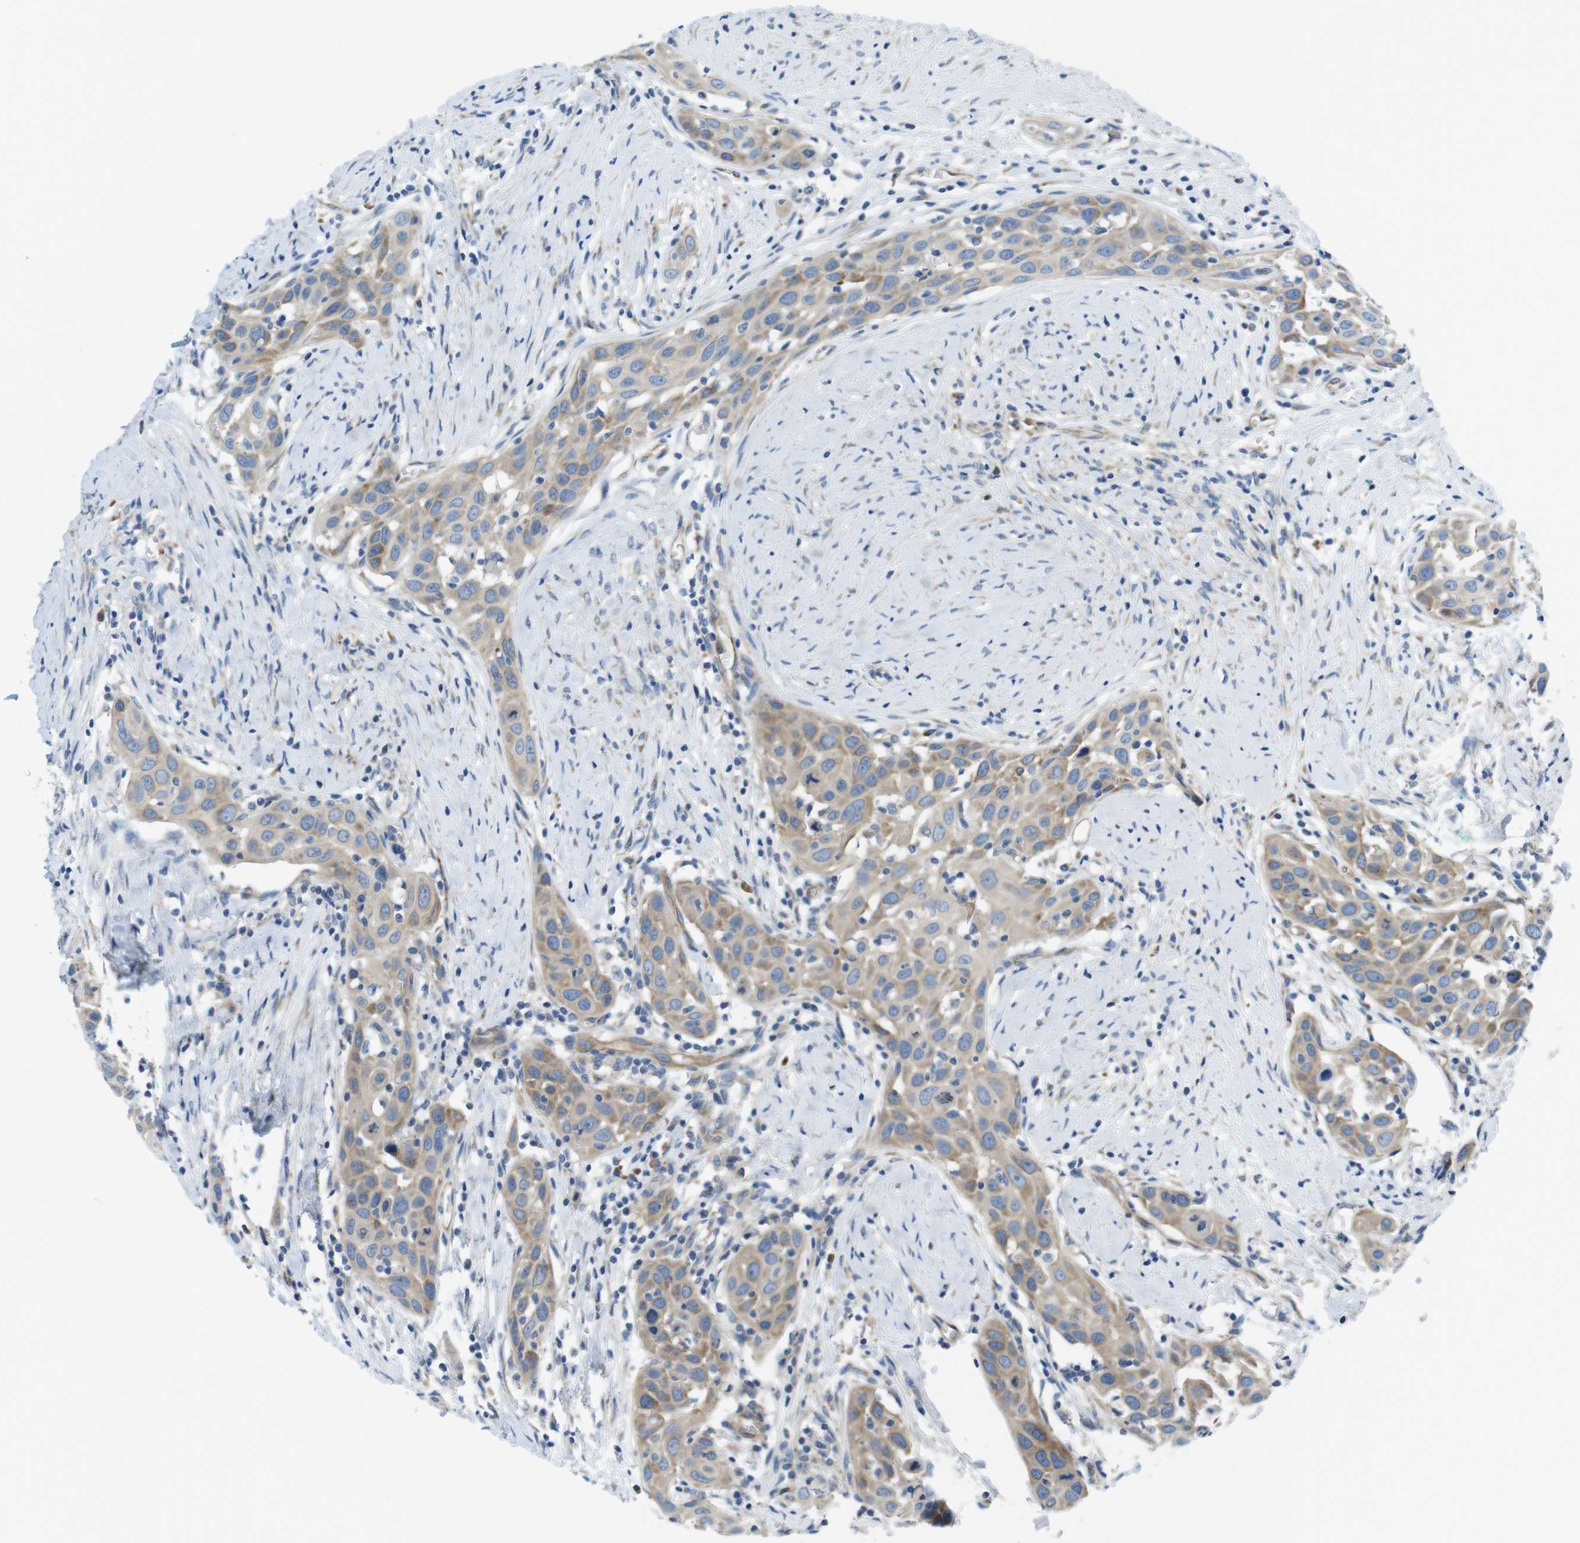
{"staining": {"intensity": "weak", "quantity": ">75%", "location": "cytoplasmic/membranous"}, "tissue": "head and neck cancer", "cell_type": "Tumor cells", "image_type": "cancer", "snomed": [{"axis": "morphology", "description": "Squamous cell carcinoma, NOS"}, {"axis": "topography", "description": "Oral tissue"}, {"axis": "topography", "description": "Head-Neck"}], "caption": "A brown stain labels weak cytoplasmic/membranous staining of a protein in head and neck squamous cell carcinoma tumor cells.", "gene": "TMEM234", "patient": {"sex": "female", "age": 50}}